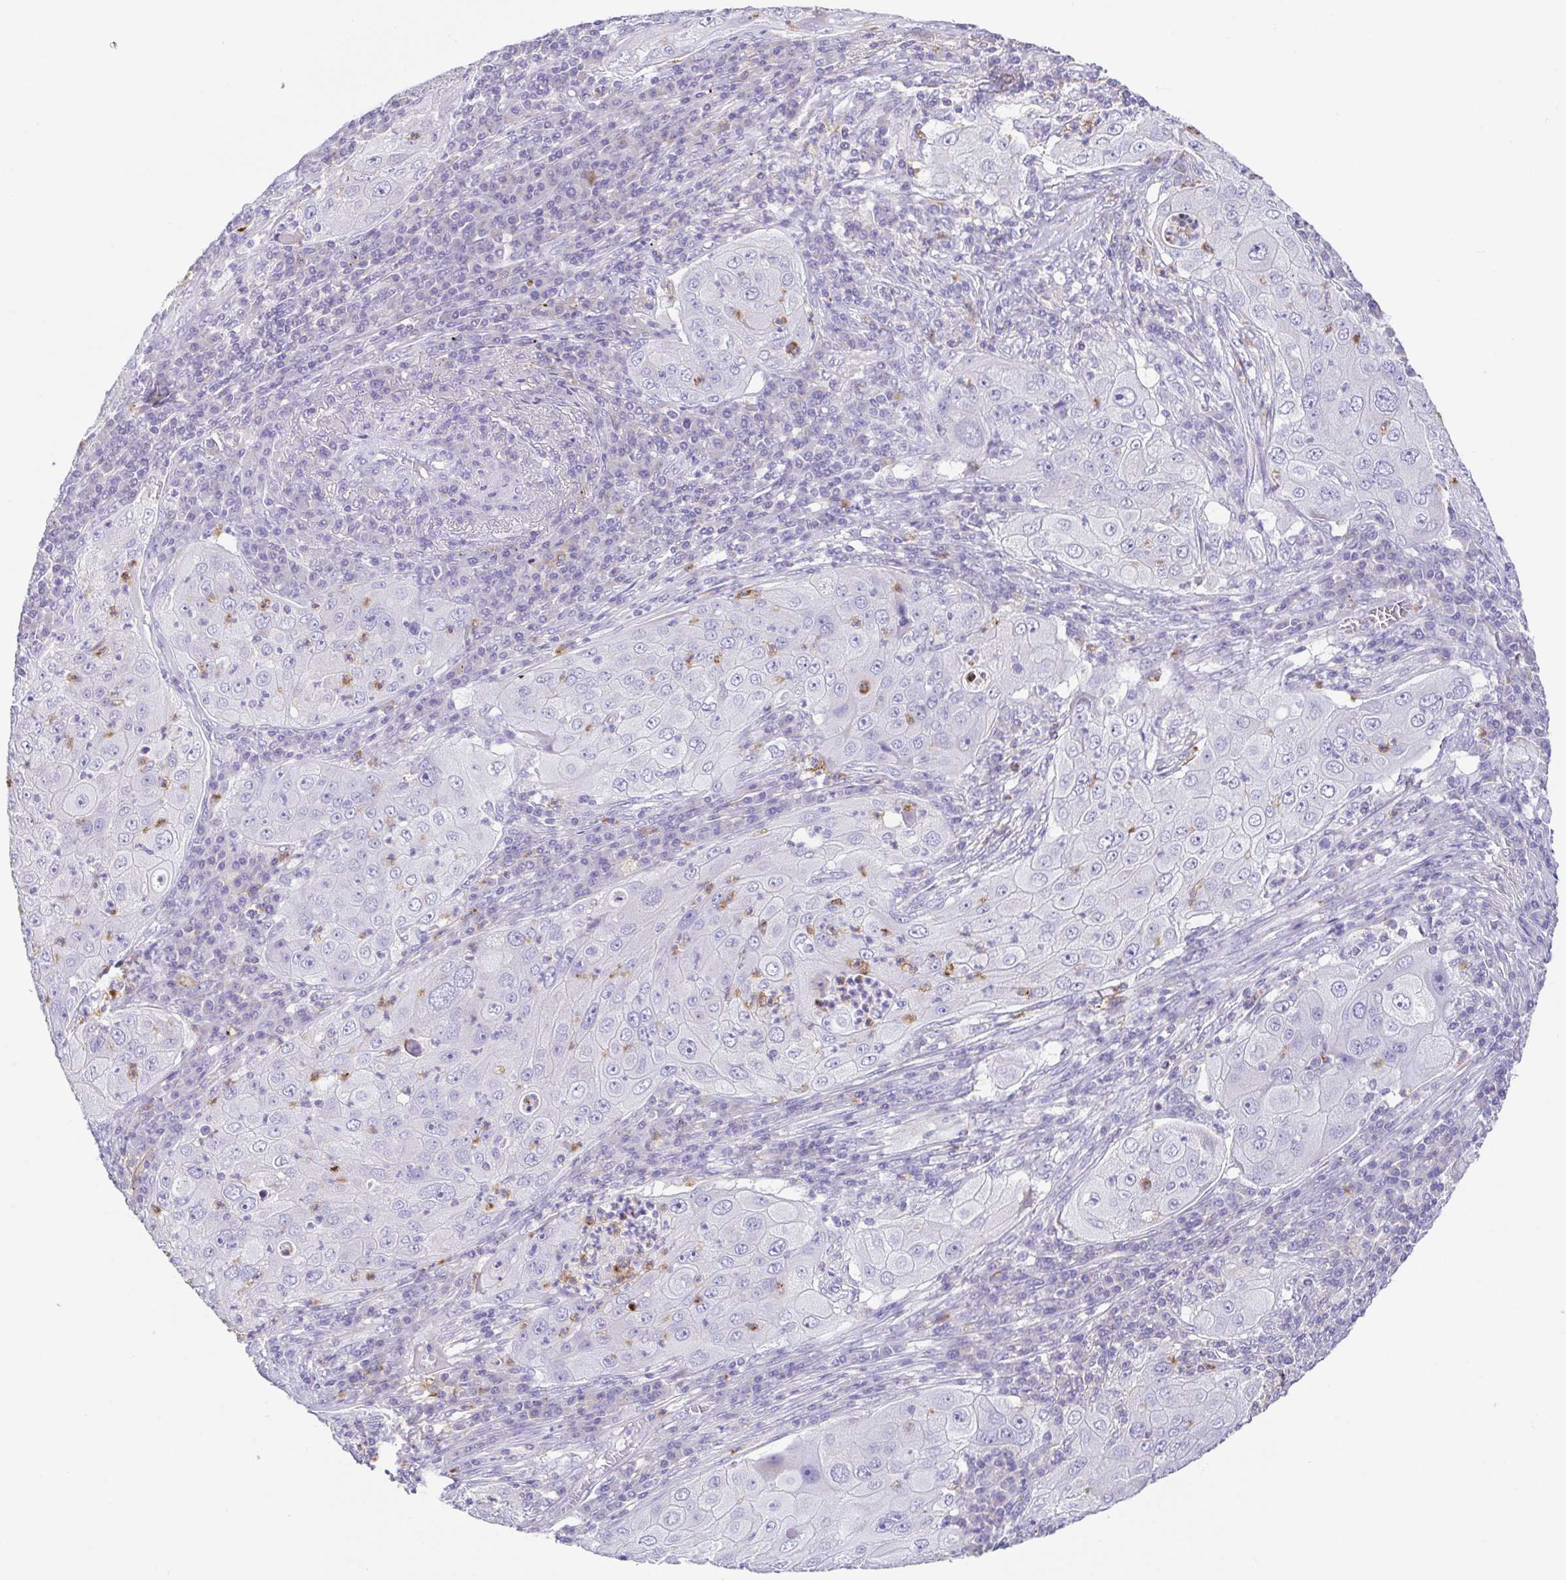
{"staining": {"intensity": "negative", "quantity": "none", "location": "none"}, "tissue": "lung cancer", "cell_type": "Tumor cells", "image_type": "cancer", "snomed": [{"axis": "morphology", "description": "Squamous cell carcinoma, NOS"}, {"axis": "topography", "description": "Lung"}], "caption": "DAB immunohistochemical staining of lung cancer (squamous cell carcinoma) shows no significant positivity in tumor cells.", "gene": "ARPP21", "patient": {"sex": "female", "age": 59}}